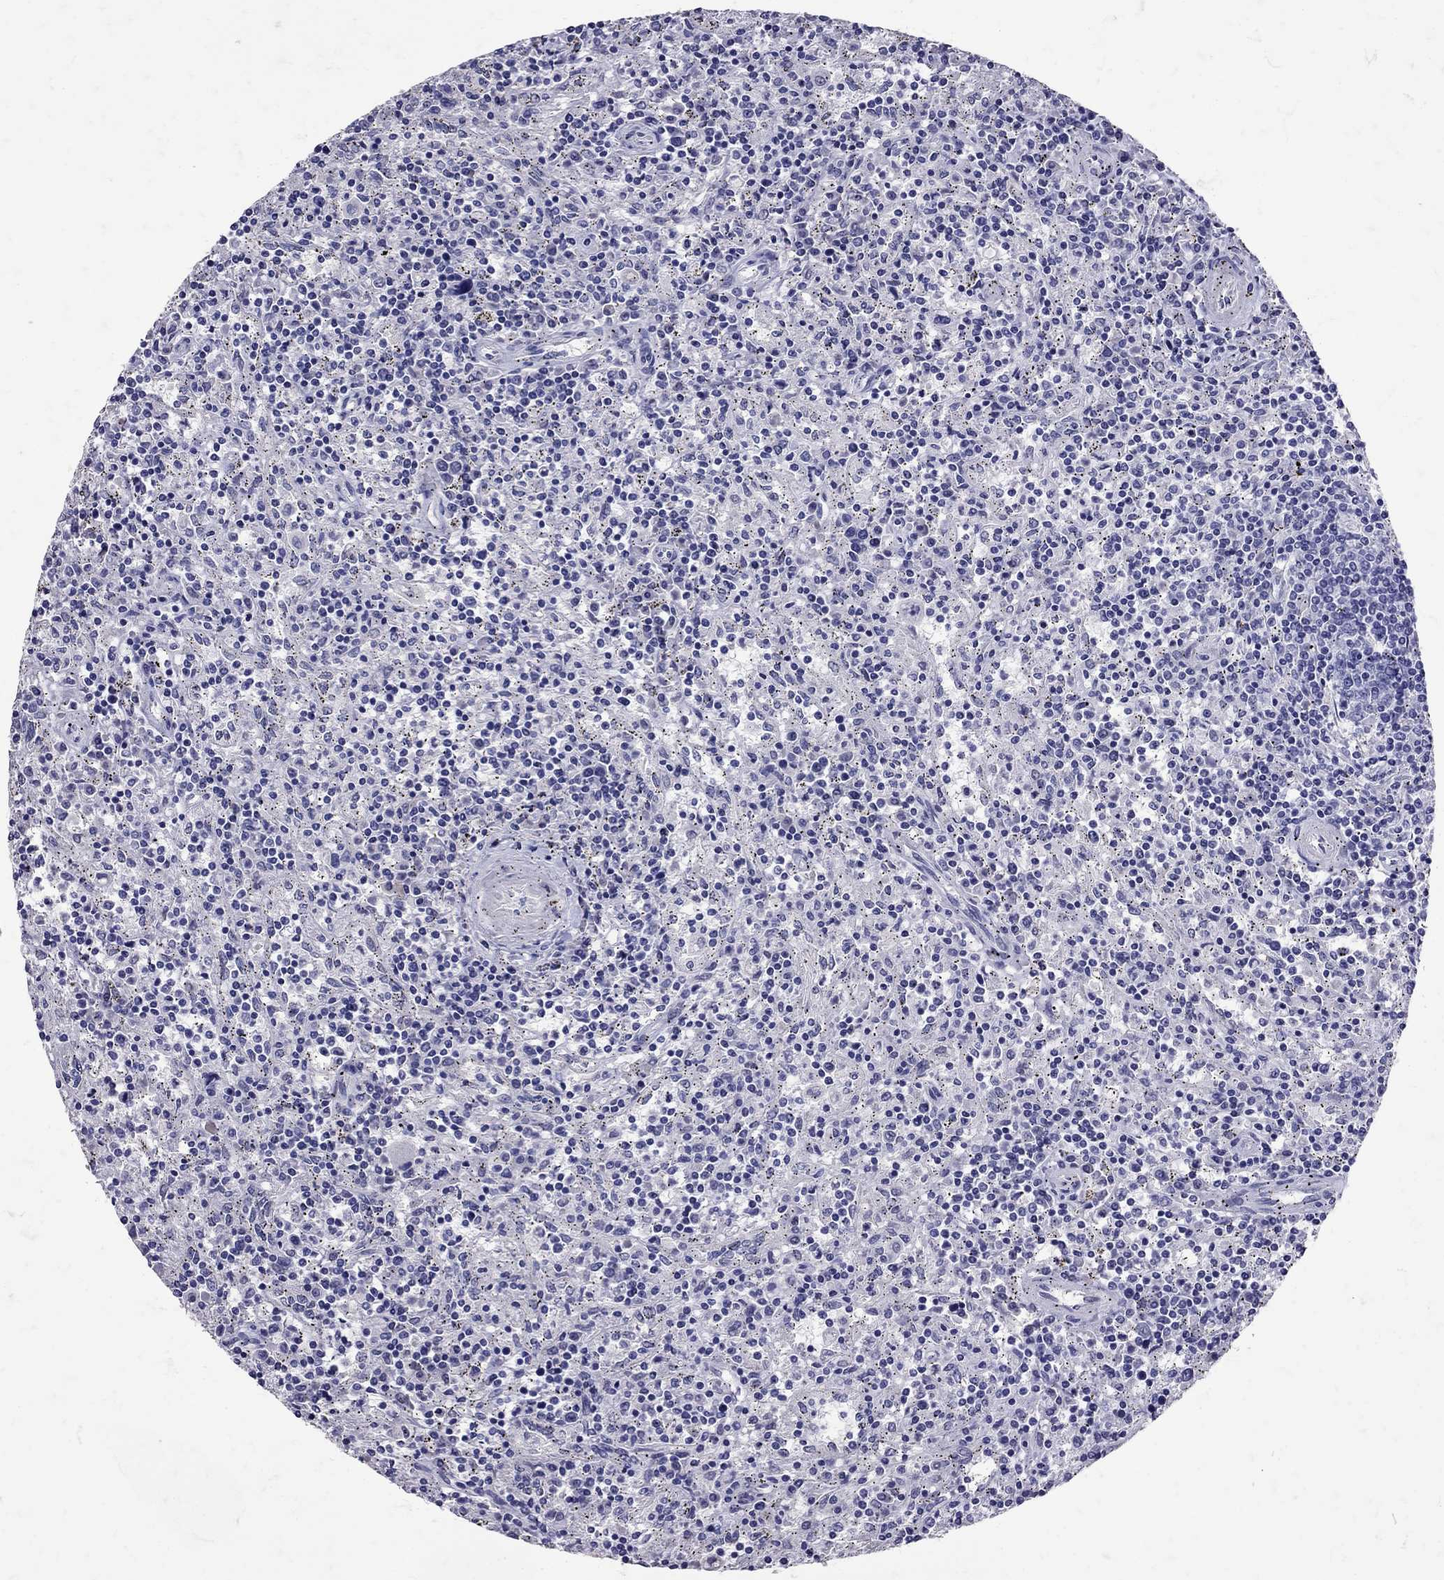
{"staining": {"intensity": "negative", "quantity": "none", "location": "none"}, "tissue": "lymphoma", "cell_type": "Tumor cells", "image_type": "cancer", "snomed": [{"axis": "morphology", "description": "Malignant lymphoma, non-Hodgkin's type, Low grade"}, {"axis": "topography", "description": "Spleen"}], "caption": "Human lymphoma stained for a protein using immunohistochemistry shows no staining in tumor cells.", "gene": "SST", "patient": {"sex": "male", "age": 62}}